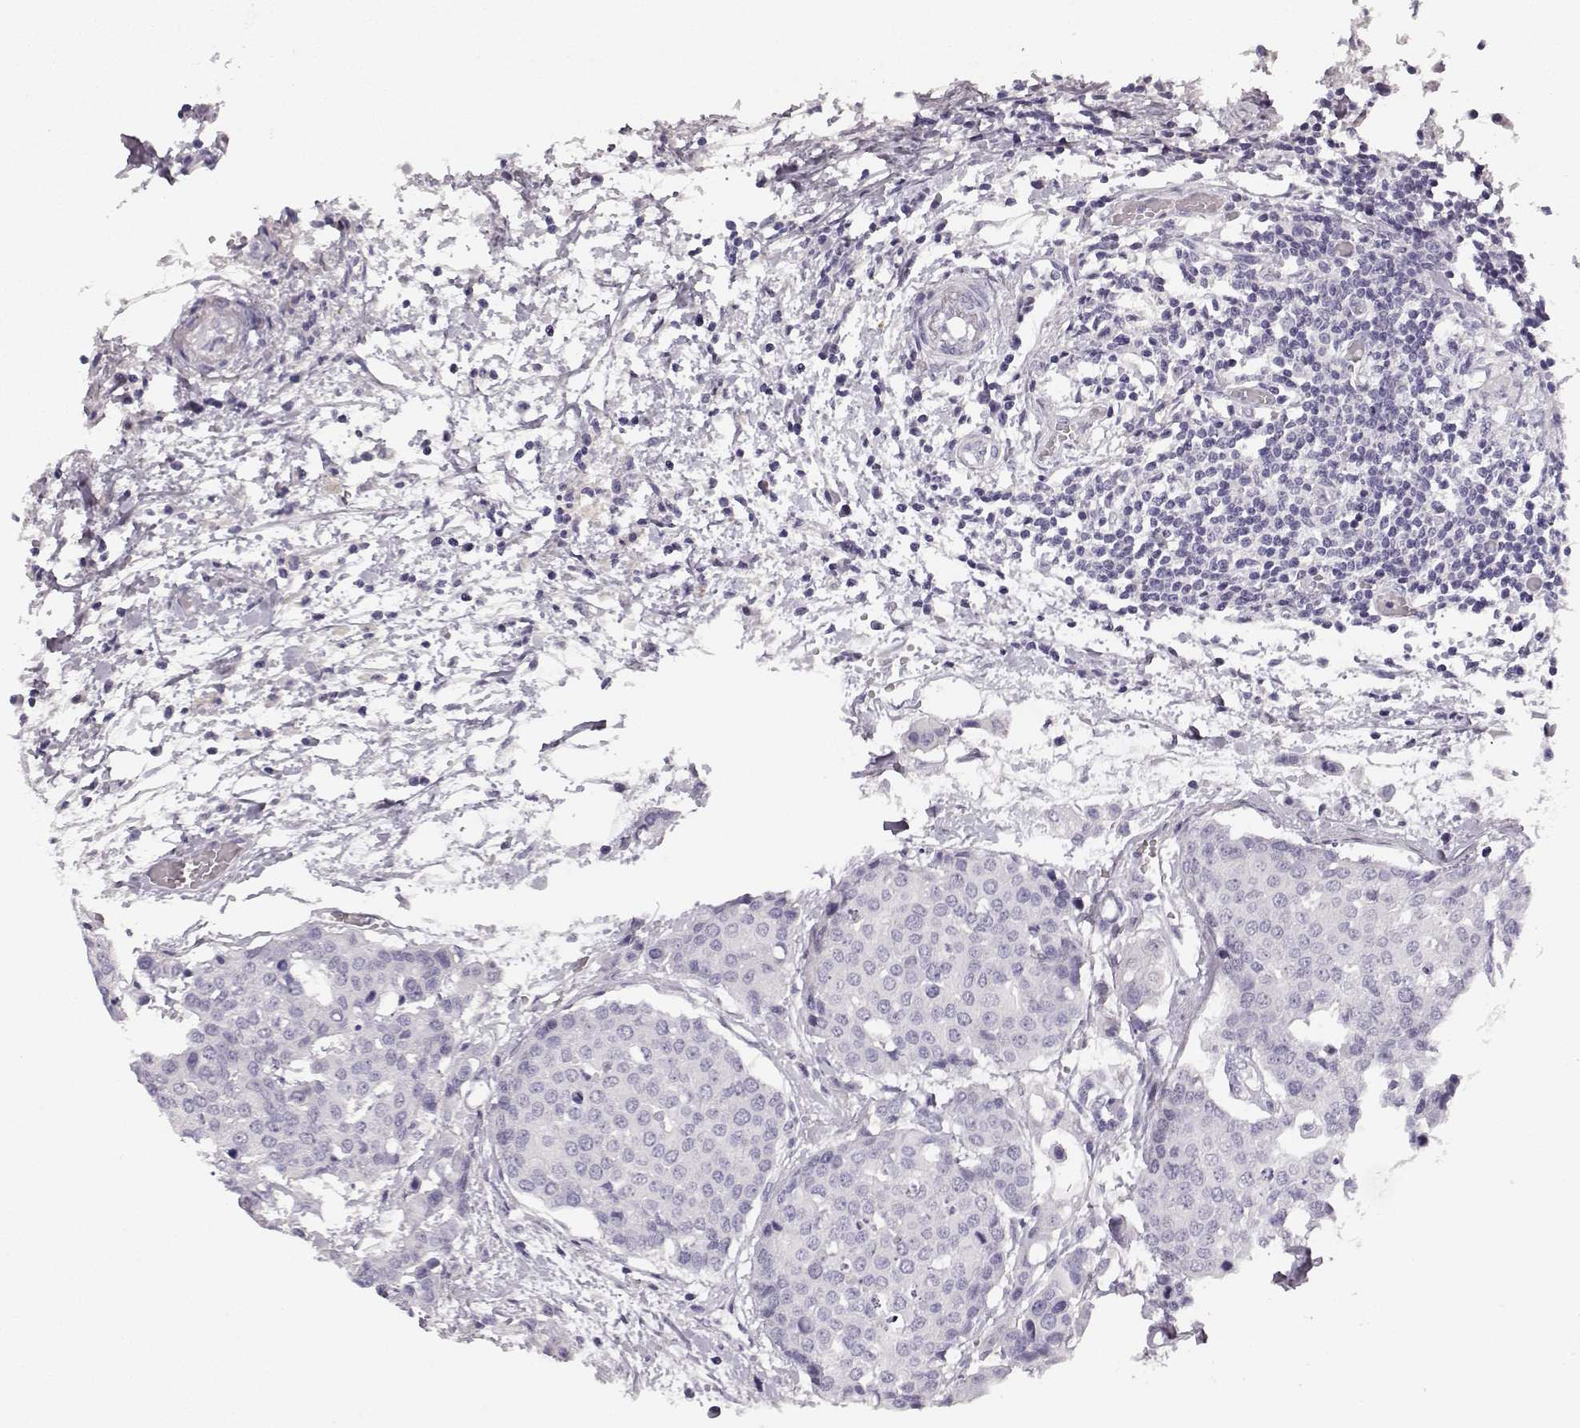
{"staining": {"intensity": "negative", "quantity": "none", "location": "none"}, "tissue": "carcinoid", "cell_type": "Tumor cells", "image_type": "cancer", "snomed": [{"axis": "morphology", "description": "Carcinoid, malignant, NOS"}, {"axis": "topography", "description": "Colon"}], "caption": "Protein analysis of carcinoid demonstrates no significant expression in tumor cells.", "gene": "KIAA0319", "patient": {"sex": "male", "age": 81}}